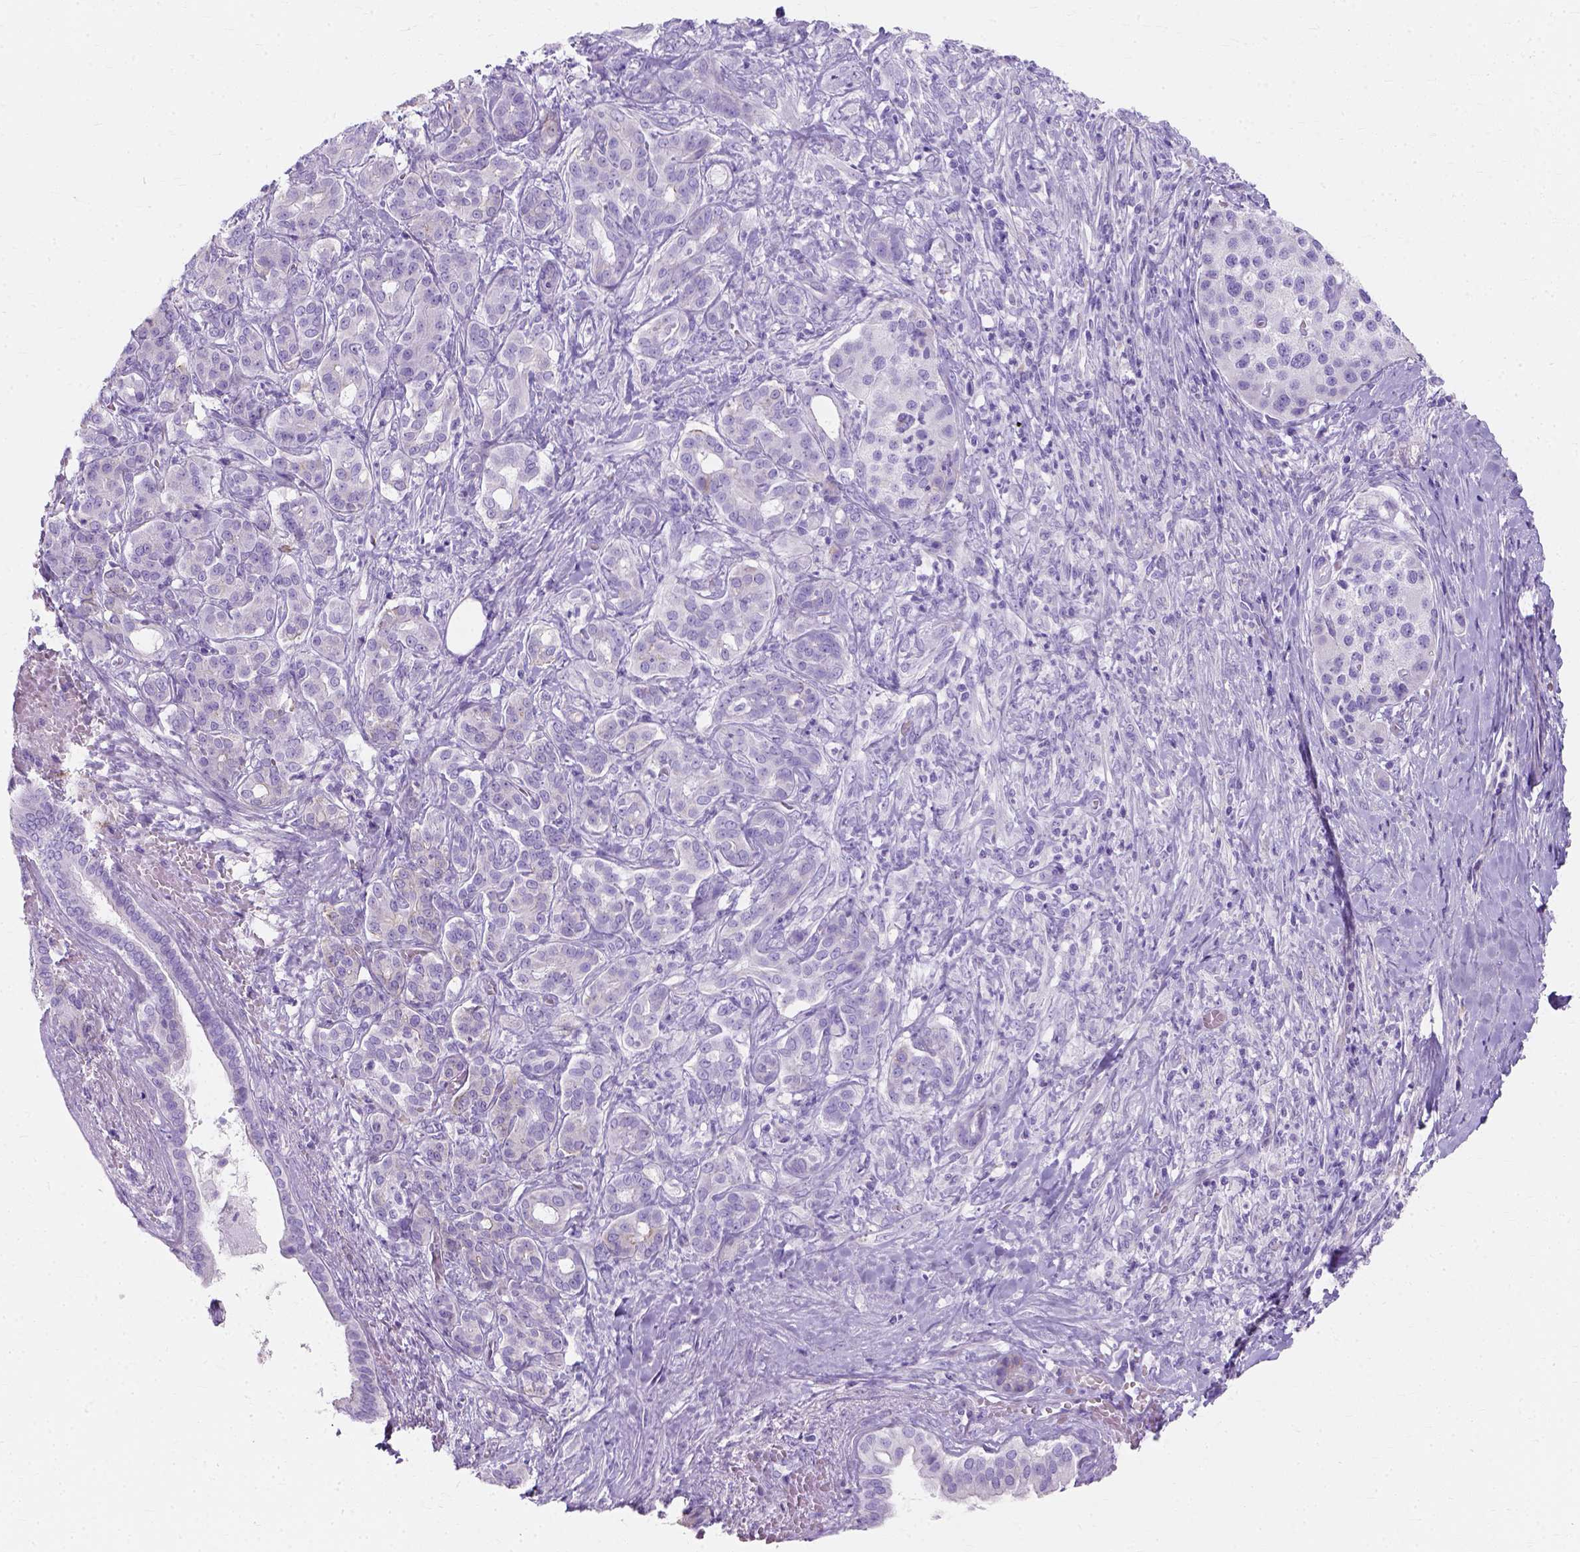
{"staining": {"intensity": "negative", "quantity": "none", "location": "none"}, "tissue": "pancreatic cancer", "cell_type": "Tumor cells", "image_type": "cancer", "snomed": [{"axis": "morphology", "description": "Normal tissue, NOS"}, {"axis": "morphology", "description": "Inflammation, NOS"}, {"axis": "morphology", "description": "Adenocarcinoma, NOS"}, {"axis": "topography", "description": "Pancreas"}], "caption": "Immunohistochemistry micrograph of neoplastic tissue: pancreatic cancer stained with DAB demonstrates no significant protein expression in tumor cells.", "gene": "MYH15", "patient": {"sex": "male", "age": 57}}